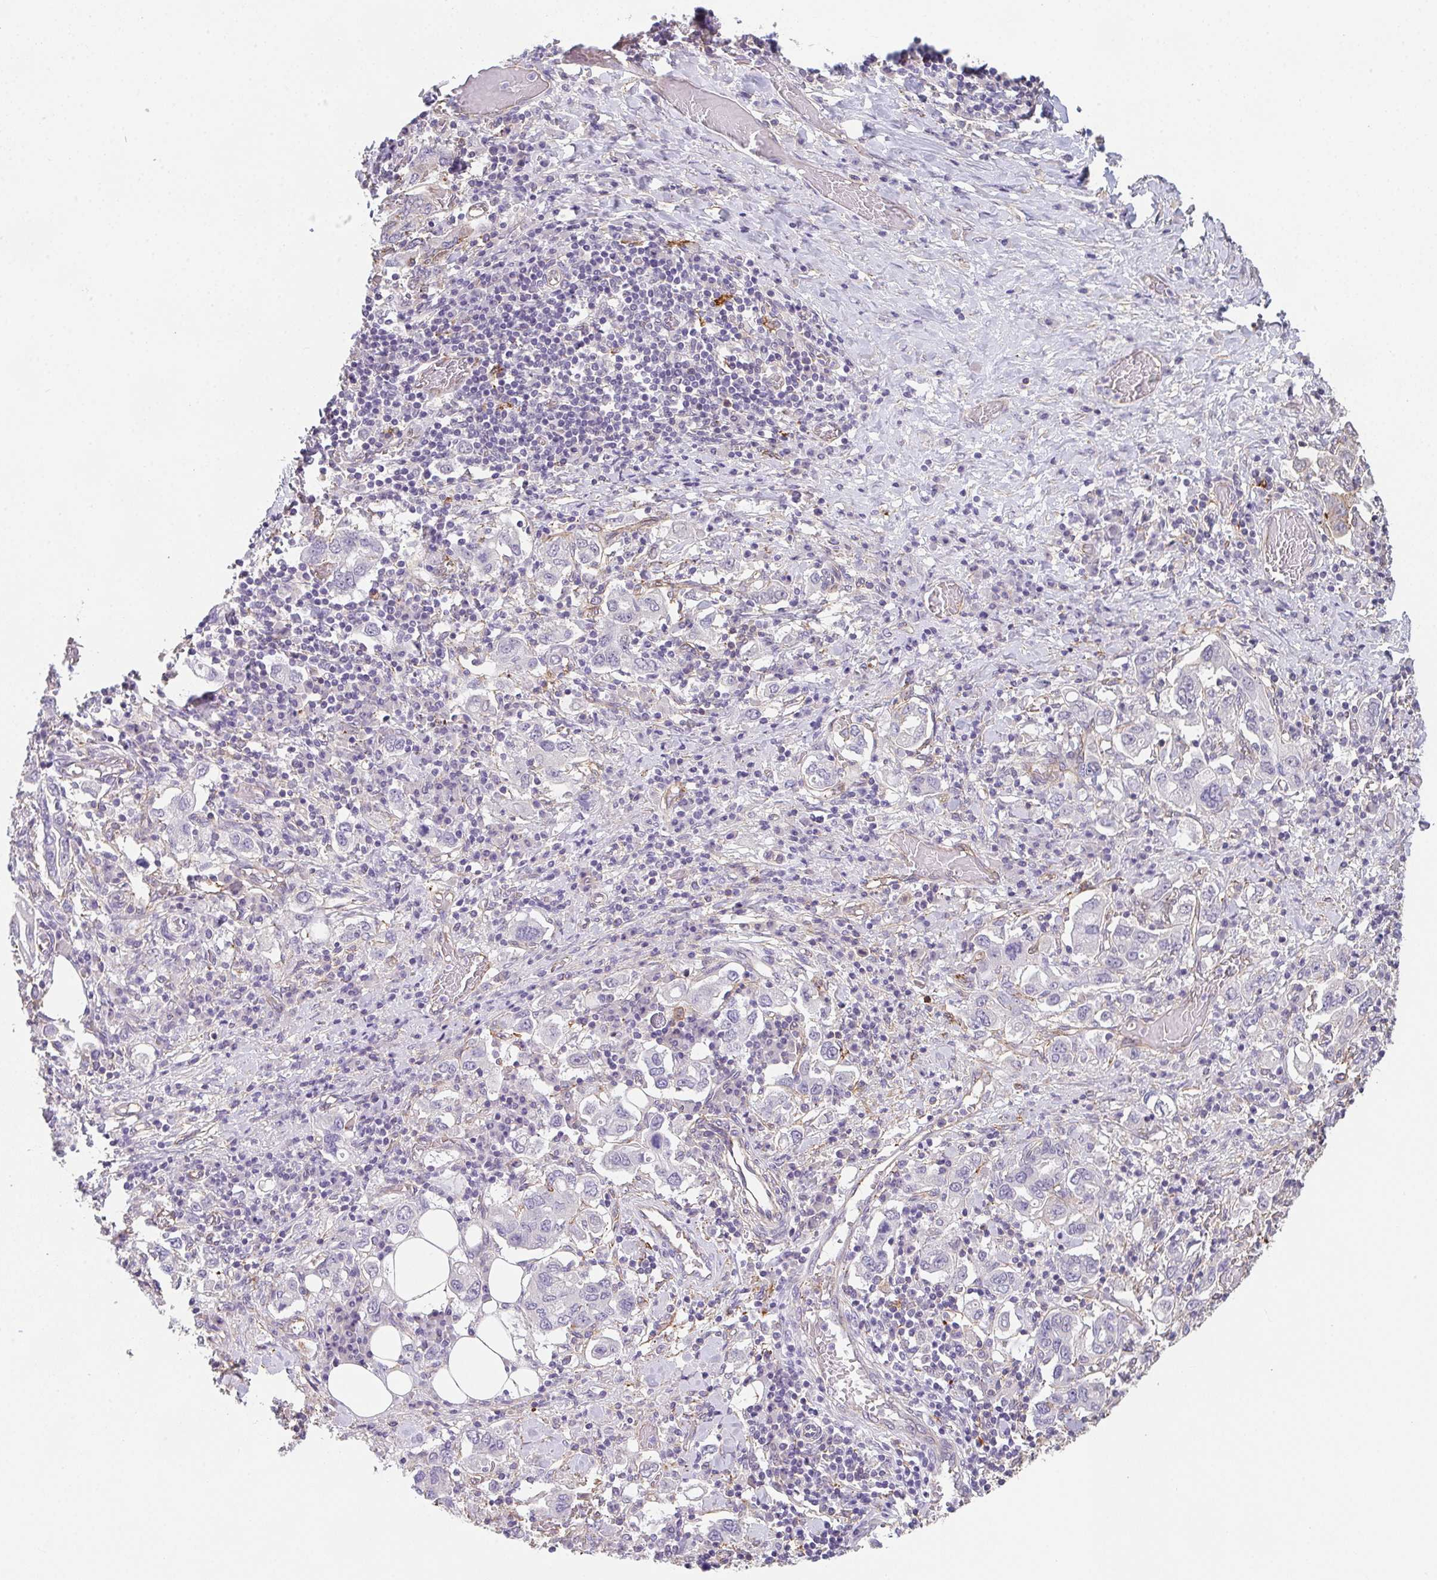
{"staining": {"intensity": "negative", "quantity": "none", "location": "none"}, "tissue": "stomach cancer", "cell_type": "Tumor cells", "image_type": "cancer", "snomed": [{"axis": "morphology", "description": "Adenocarcinoma, NOS"}, {"axis": "topography", "description": "Stomach, upper"}, {"axis": "topography", "description": "Stomach"}], "caption": "There is no significant positivity in tumor cells of stomach cancer (adenocarcinoma).", "gene": "DBN1", "patient": {"sex": "male", "age": 62}}